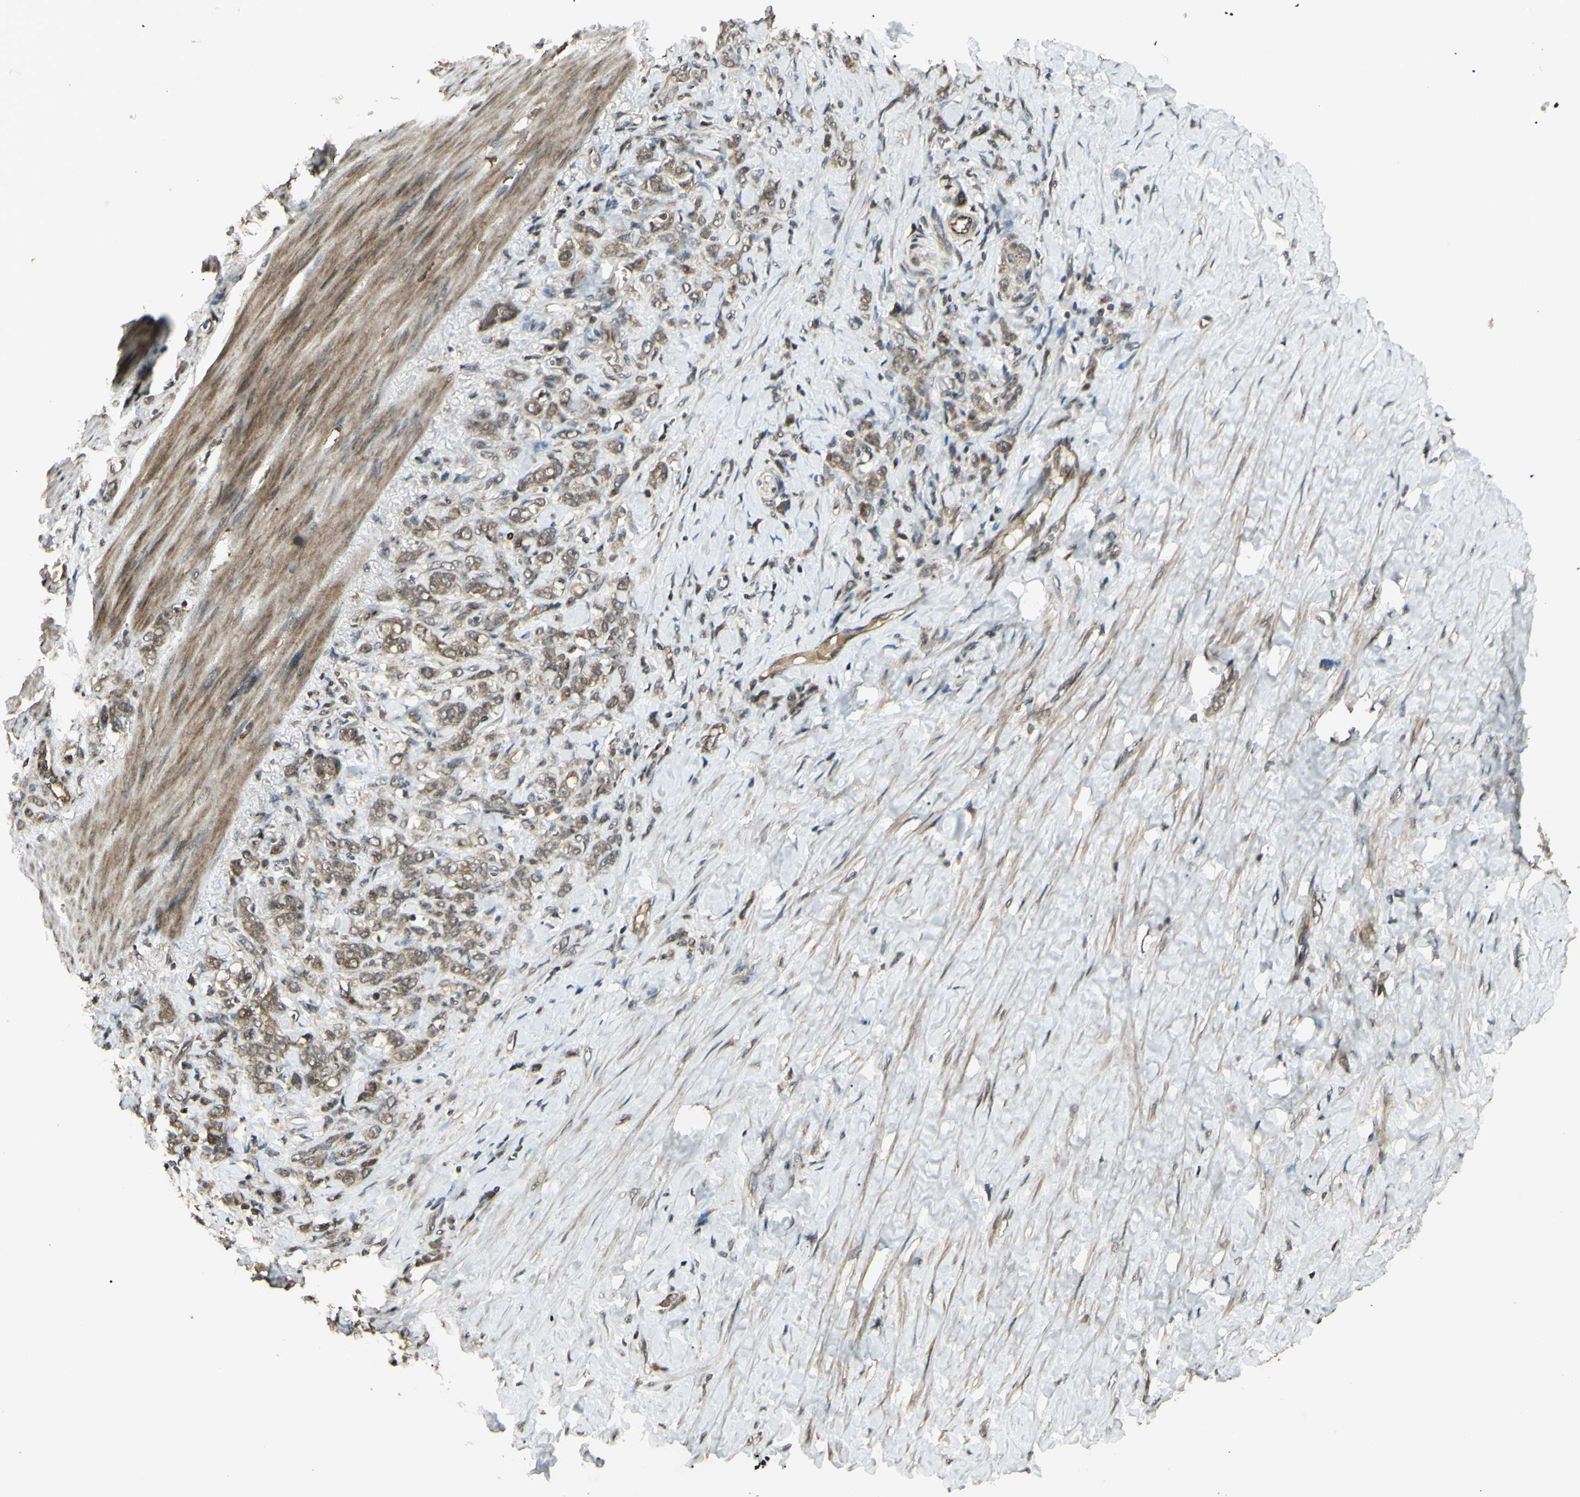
{"staining": {"intensity": "weak", "quantity": ">75%", "location": "cytoplasmic/membranous"}, "tissue": "stomach cancer", "cell_type": "Tumor cells", "image_type": "cancer", "snomed": [{"axis": "morphology", "description": "Adenocarcinoma, NOS"}, {"axis": "topography", "description": "Stomach"}], "caption": "Adenocarcinoma (stomach) stained with a protein marker displays weak staining in tumor cells.", "gene": "BLNK", "patient": {"sex": "male", "age": 82}}